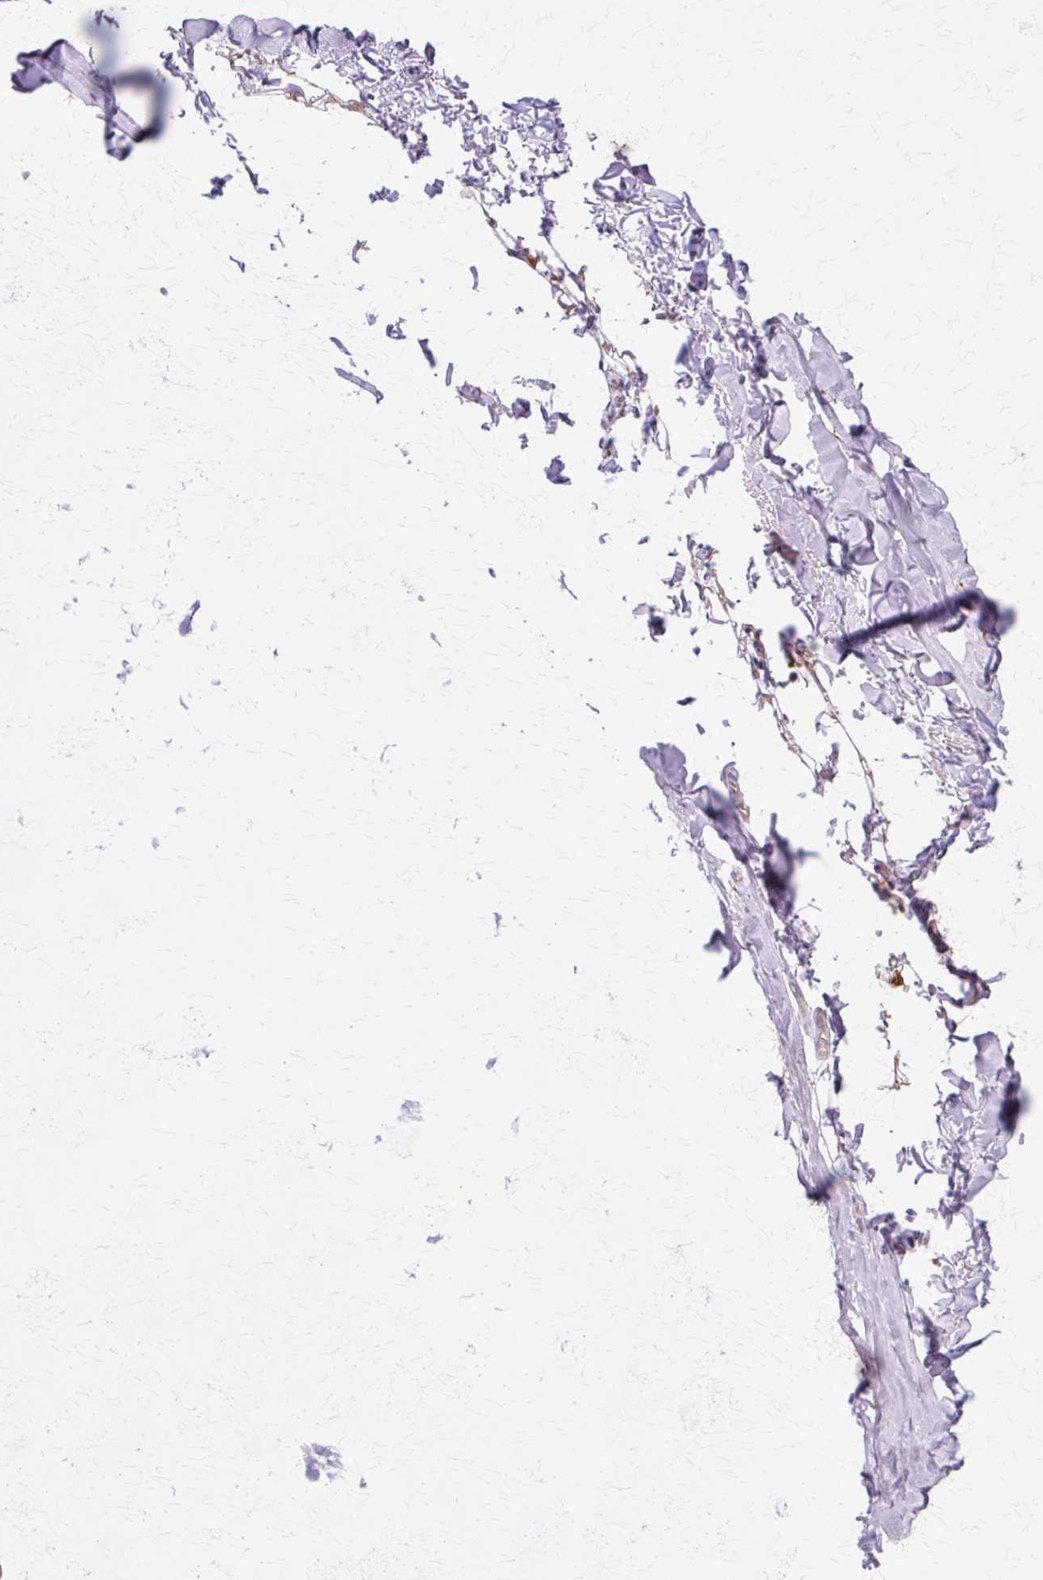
{"staining": {"intensity": "strong", "quantity": ">75%", "location": "cytoplasmic/membranous"}, "tissue": "soft tissue", "cell_type": "Chondrocytes", "image_type": "normal", "snomed": [{"axis": "morphology", "description": "Normal tissue, NOS"}, {"axis": "topography", "description": "Cartilage tissue"}, {"axis": "topography", "description": "Bronchus"}, {"axis": "topography", "description": "Peripheral nerve tissue"}], "caption": "A high-resolution image shows immunohistochemistry staining of normal soft tissue, which exhibits strong cytoplasmic/membranous positivity in approximately >75% of chondrocytes.", "gene": "COPB1", "patient": {"sex": "male", "age": 67}}